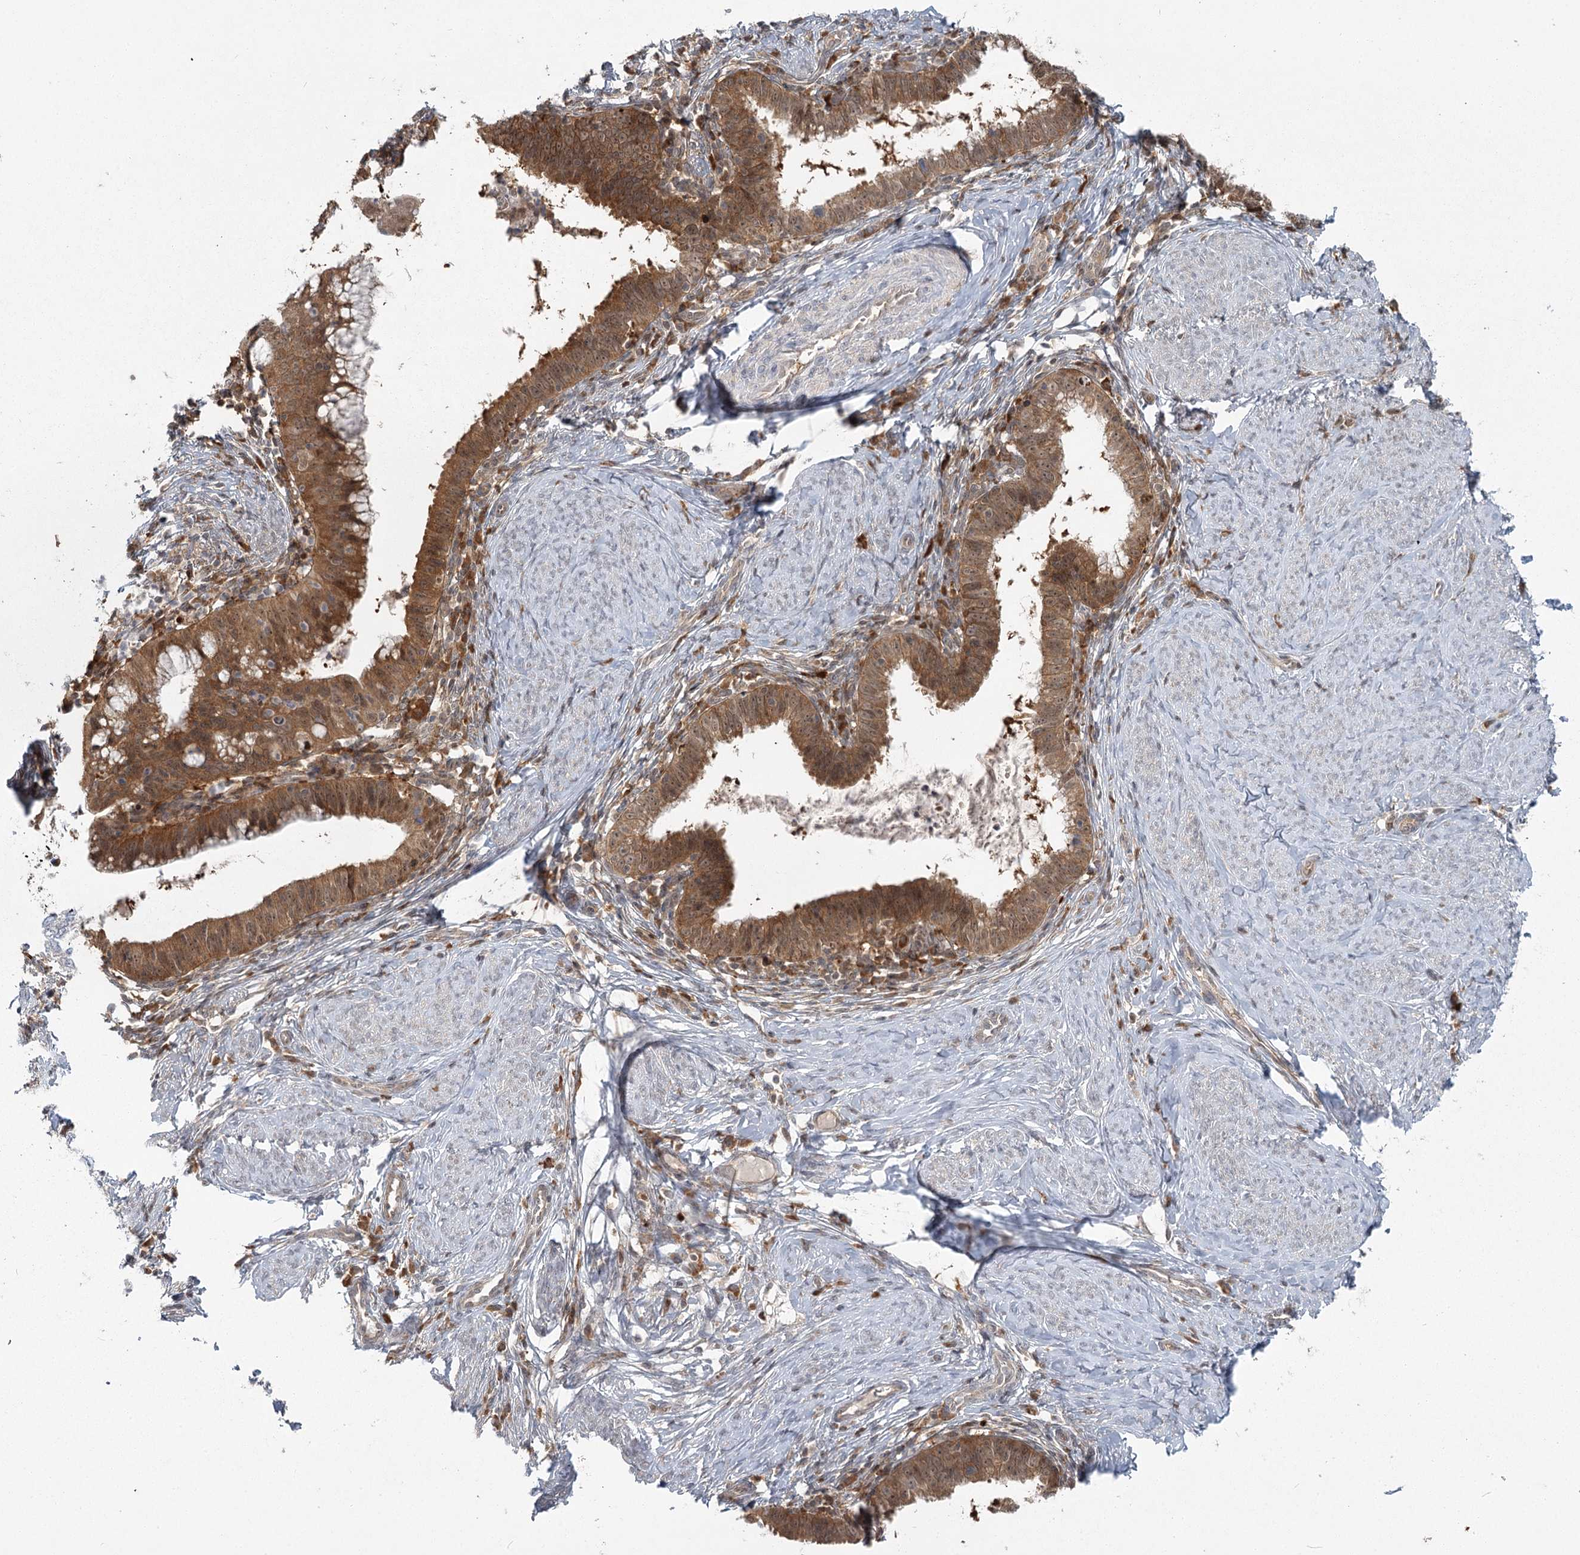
{"staining": {"intensity": "moderate", "quantity": ">75%", "location": "cytoplasmic/membranous,nuclear"}, "tissue": "cervical cancer", "cell_type": "Tumor cells", "image_type": "cancer", "snomed": [{"axis": "morphology", "description": "Adenocarcinoma, NOS"}, {"axis": "topography", "description": "Cervix"}], "caption": "Protein staining of cervical cancer (adenocarcinoma) tissue displays moderate cytoplasmic/membranous and nuclear positivity in approximately >75% of tumor cells.", "gene": "THNSL1", "patient": {"sex": "female", "age": 36}}